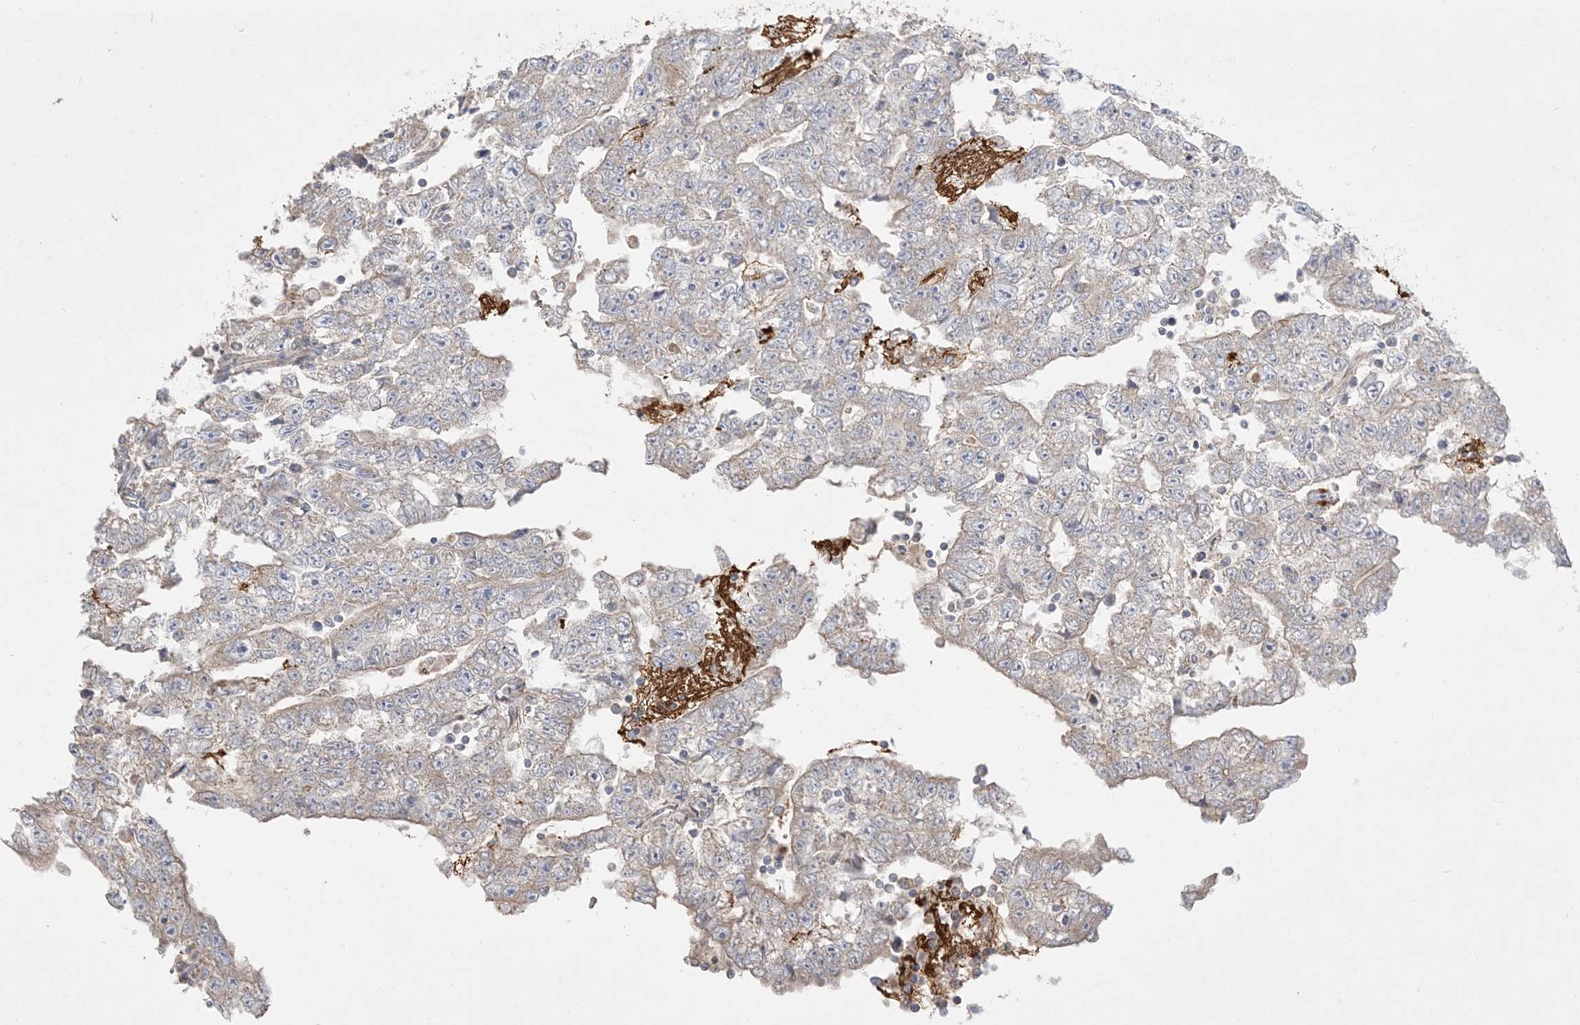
{"staining": {"intensity": "weak", "quantity": "25%-75%", "location": "cytoplasmic/membranous"}, "tissue": "testis cancer", "cell_type": "Tumor cells", "image_type": "cancer", "snomed": [{"axis": "morphology", "description": "Carcinoma, Embryonal, NOS"}, {"axis": "topography", "description": "Testis"}], "caption": "About 25%-75% of tumor cells in human testis embryonal carcinoma reveal weak cytoplasmic/membranous protein positivity as visualized by brown immunohistochemical staining.", "gene": "NDUFAF3", "patient": {"sex": "male", "age": 25}}